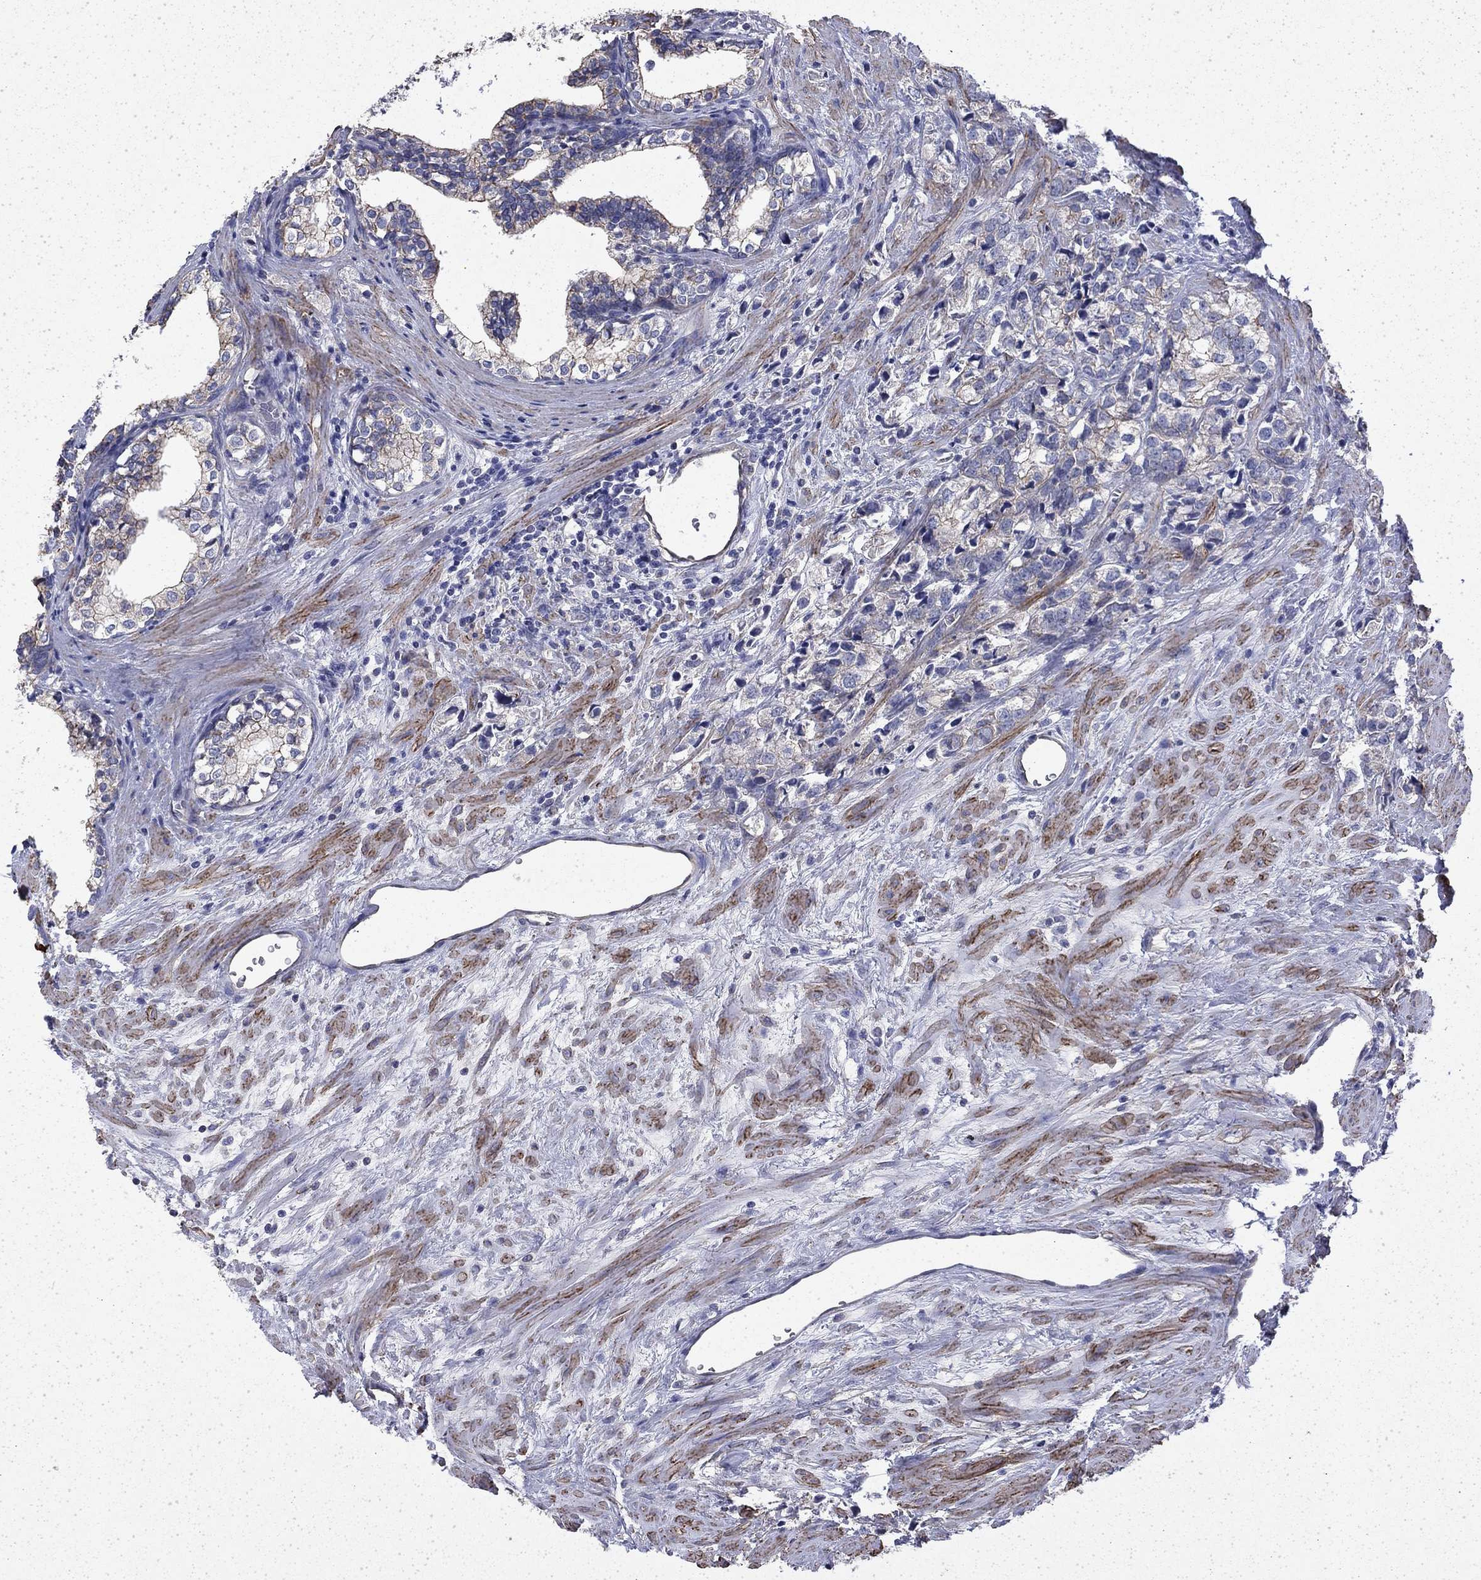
{"staining": {"intensity": "weak", "quantity": "<25%", "location": "cytoplasmic/membranous"}, "tissue": "prostate cancer", "cell_type": "Tumor cells", "image_type": "cancer", "snomed": [{"axis": "morphology", "description": "Adenocarcinoma, NOS"}, {"axis": "topography", "description": "Prostate and seminal vesicle, NOS"}], "caption": "Human prostate cancer stained for a protein using IHC demonstrates no staining in tumor cells.", "gene": "DTNA", "patient": {"sex": "male", "age": 63}}